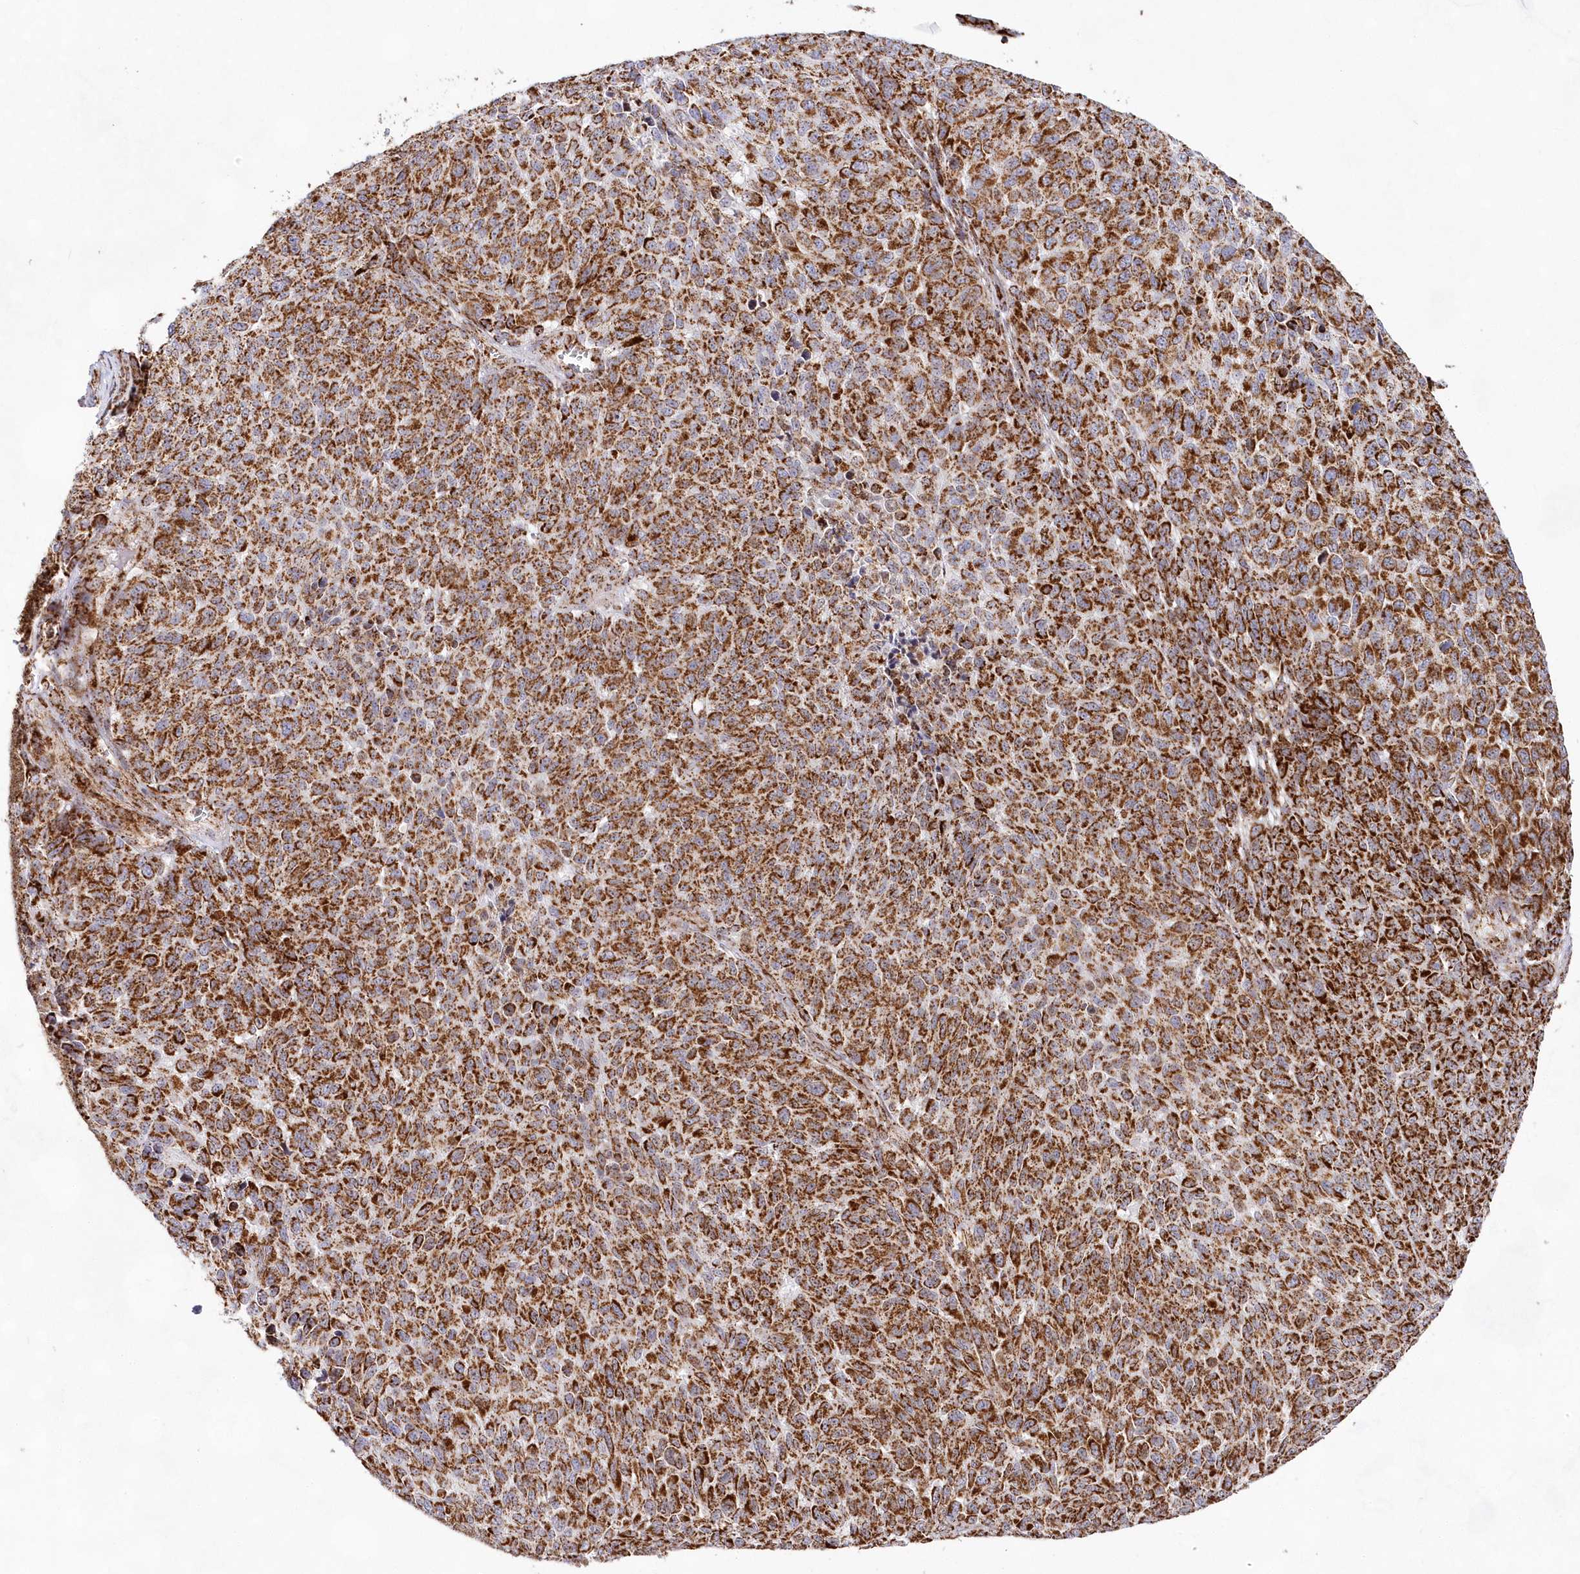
{"staining": {"intensity": "moderate", "quantity": ">75%", "location": "cytoplasmic/membranous"}, "tissue": "melanoma", "cell_type": "Tumor cells", "image_type": "cancer", "snomed": [{"axis": "morphology", "description": "Malignant melanoma, NOS"}, {"axis": "topography", "description": "Skin"}], "caption": "Tumor cells show medium levels of moderate cytoplasmic/membranous positivity in about >75% of cells in human melanoma.", "gene": "HADHB", "patient": {"sex": "male", "age": 49}}